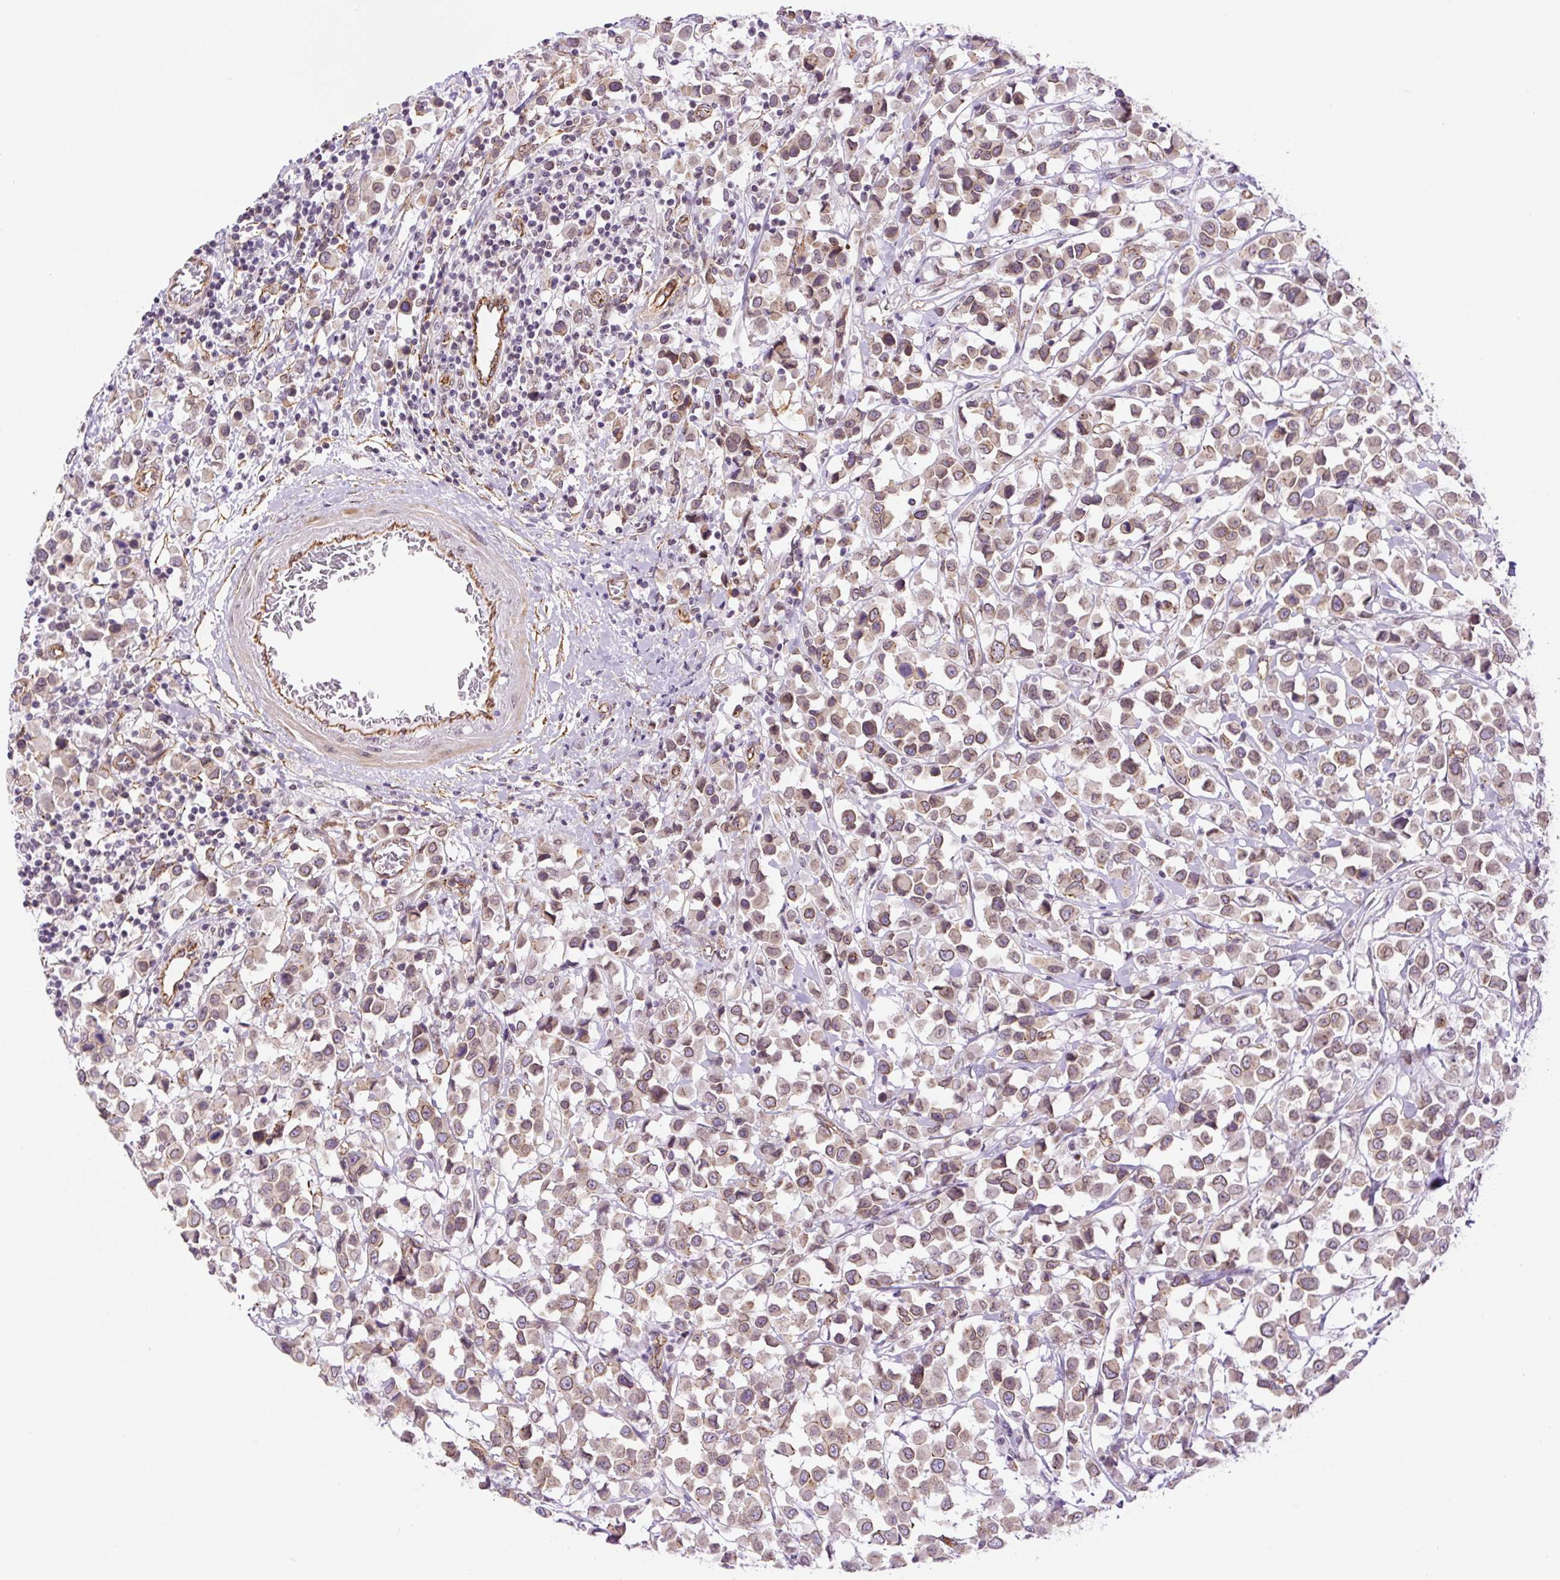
{"staining": {"intensity": "moderate", "quantity": "25%-75%", "location": "cytoplasmic/membranous,nuclear"}, "tissue": "breast cancer", "cell_type": "Tumor cells", "image_type": "cancer", "snomed": [{"axis": "morphology", "description": "Duct carcinoma"}, {"axis": "topography", "description": "Breast"}], "caption": "Breast intraductal carcinoma tissue reveals moderate cytoplasmic/membranous and nuclear expression in about 25%-75% of tumor cells, visualized by immunohistochemistry. Immunohistochemistry (ihc) stains the protein of interest in brown and the nuclei are stained blue.", "gene": "MYO5C", "patient": {"sex": "female", "age": 61}}